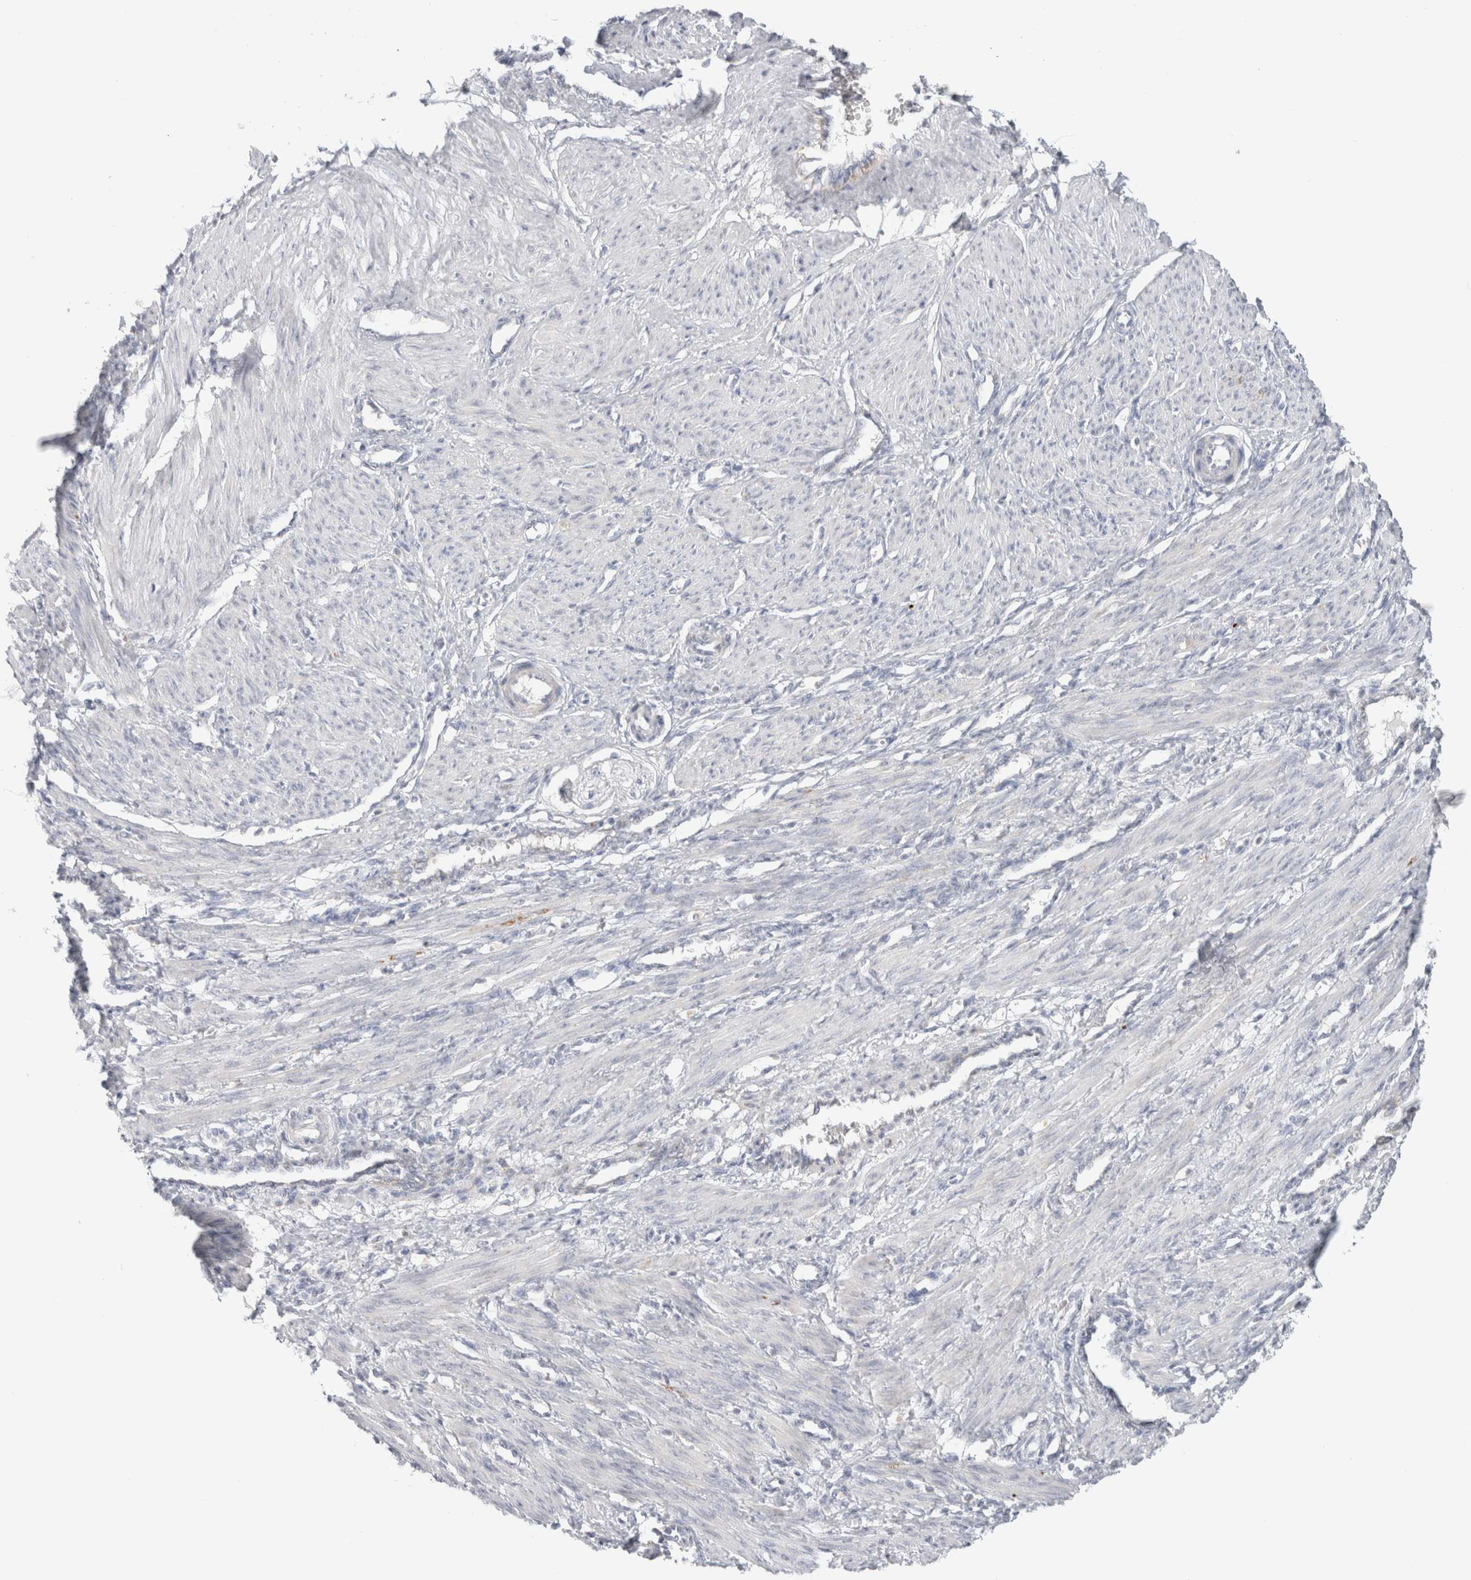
{"staining": {"intensity": "negative", "quantity": "none", "location": "none"}, "tissue": "smooth muscle", "cell_type": "Smooth muscle cells", "image_type": "normal", "snomed": [{"axis": "morphology", "description": "Normal tissue, NOS"}, {"axis": "topography", "description": "Endometrium"}], "caption": "IHC micrograph of unremarkable smooth muscle: human smooth muscle stained with DAB demonstrates no significant protein expression in smooth muscle cells.", "gene": "FAHD1", "patient": {"sex": "female", "age": 33}}